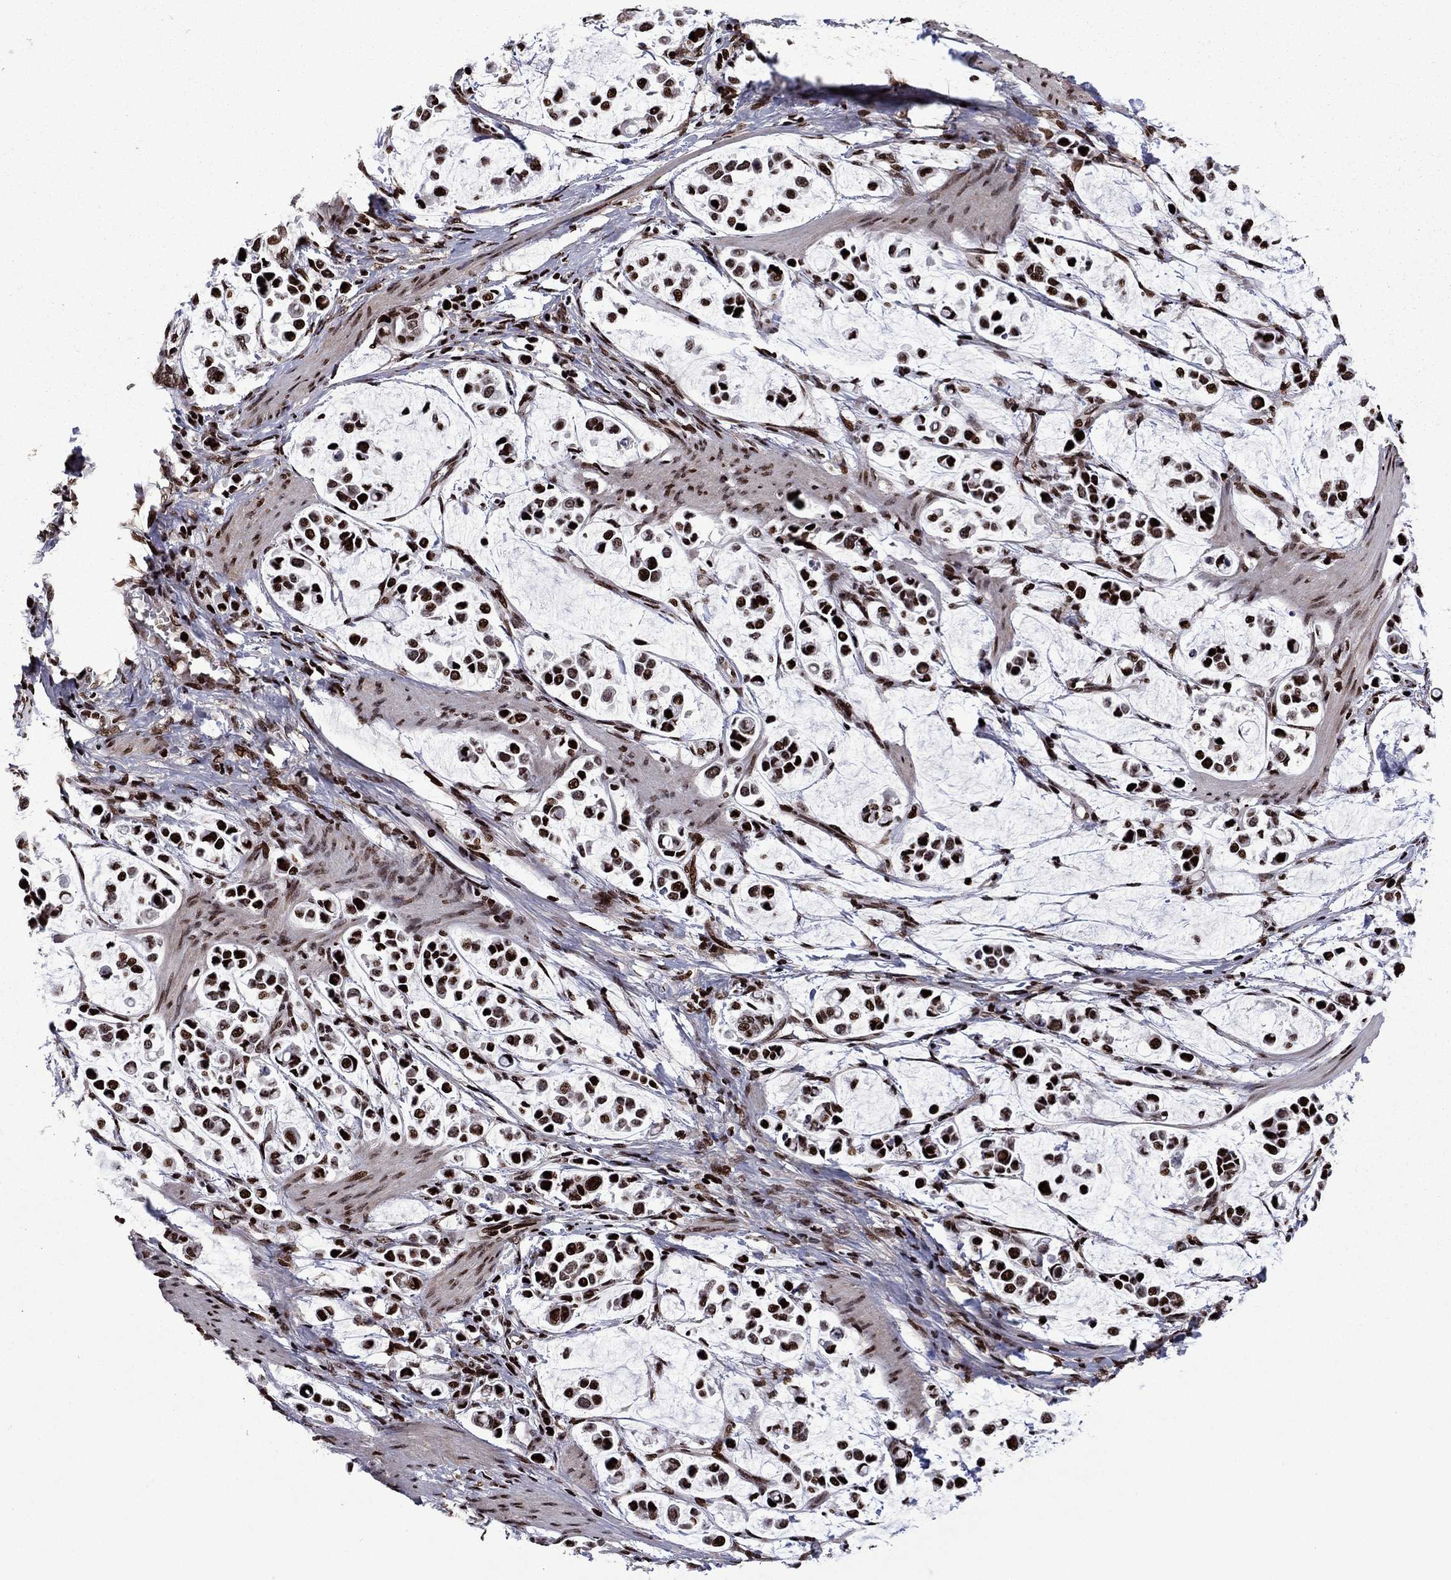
{"staining": {"intensity": "strong", "quantity": ">75%", "location": "nuclear"}, "tissue": "stomach cancer", "cell_type": "Tumor cells", "image_type": "cancer", "snomed": [{"axis": "morphology", "description": "Adenocarcinoma, NOS"}, {"axis": "topography", "description": "Stomach"}], "caption": "The immunohistochemical stain shows strong nuclear positivity in tumor cells of stomach adenocarcinoma tissue.", "gene": "LIMK1", "patient": {"sex": "male", "age": 82}}